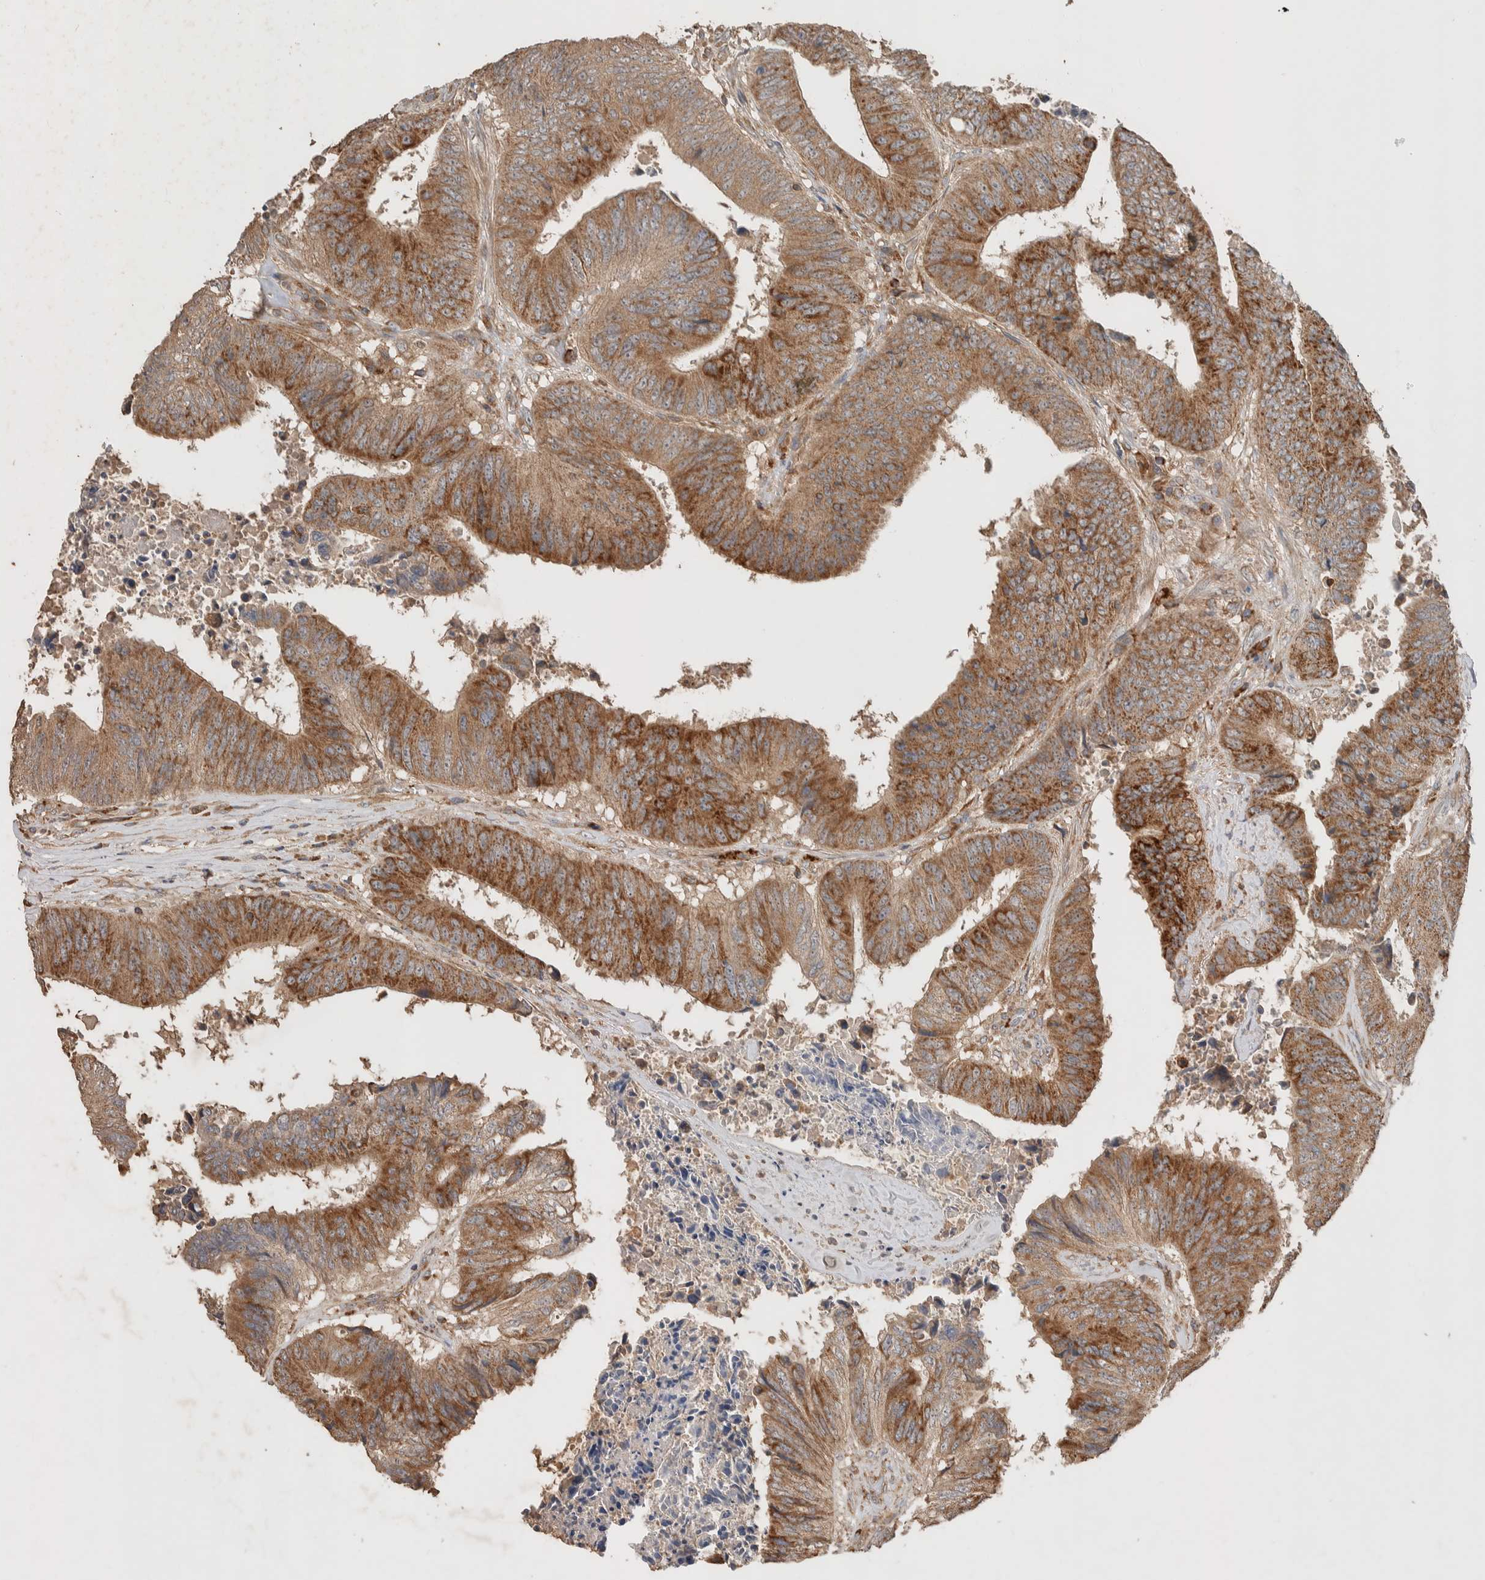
{"staining": {"intensity": "strong", "quantity": ">75%", "location": "cytoplasmic/membranous"}, "tissue": "colorectal cancer", "cell_type": "Tumor cells", "image_type": "cancer", "snomed": [{"axis": "morphology", "description": "Adenocarcinoma, NOS"}, {"axis": "topography", "description": "Rectum"}], "caption": "Colorectal cancer (adenocarcinoma) tissue shows strong cytoplasmic/membranous staining in about >75% of tumor cells", "gene": "DEPTOR", "patient": {"sex": "male", "age": 72}}